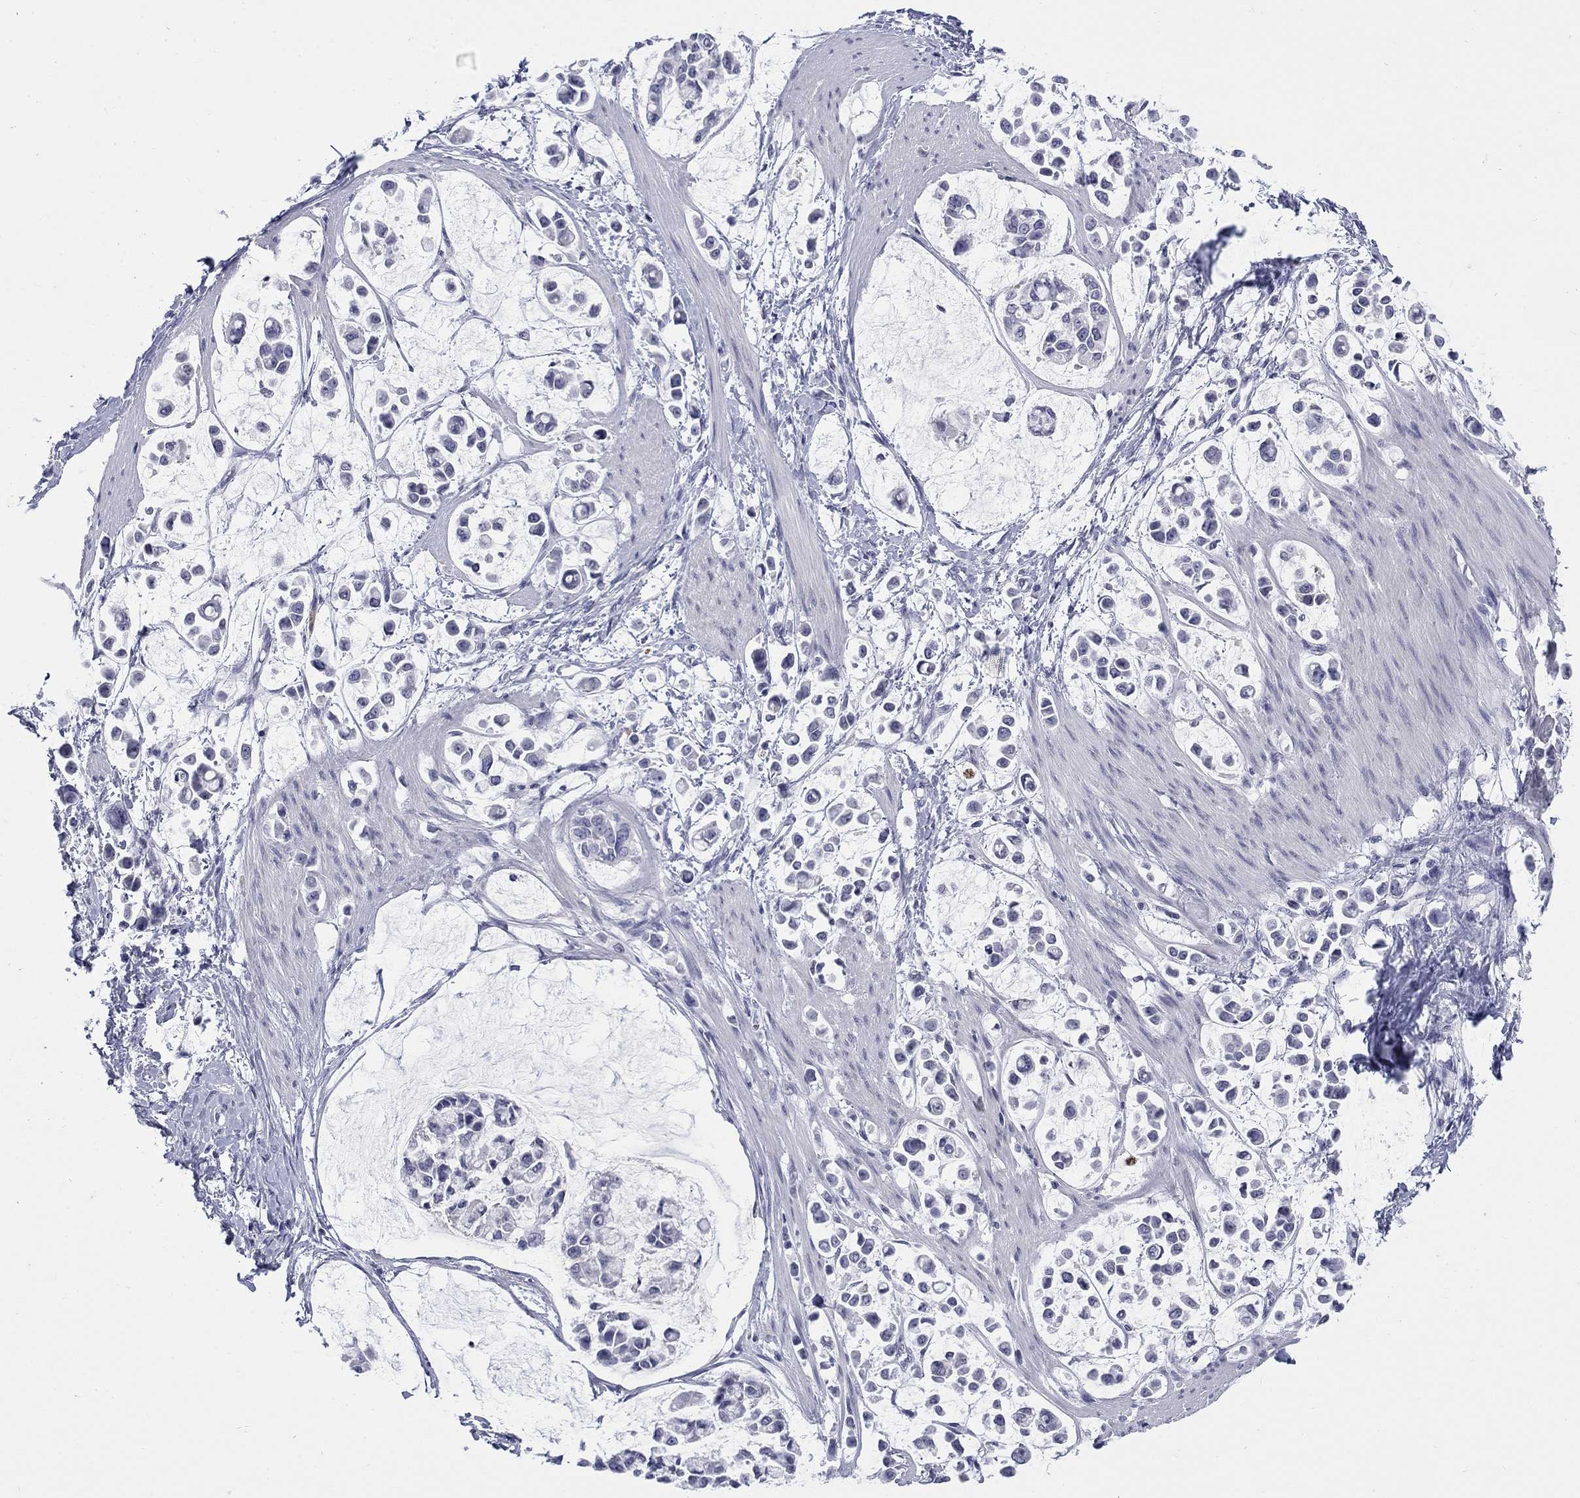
{"staining": {"intensity": "negative", "quantity": "none", "location": "none"}, "tissue": "stomach cancer", "cell_type": "Tumor cells", "image_type": "cancer", "snomed": [{"axis": "morphology", "description": "Adenocarcinoma, NOS"}, {"axis": "topography", "description": "Stomach"}], "caption": "Tumor cells show no significant expression in stomach cancer (adenocarcinoma).", "gene": "ECEL1", "patient": {"sex": "male", "age": 82}}